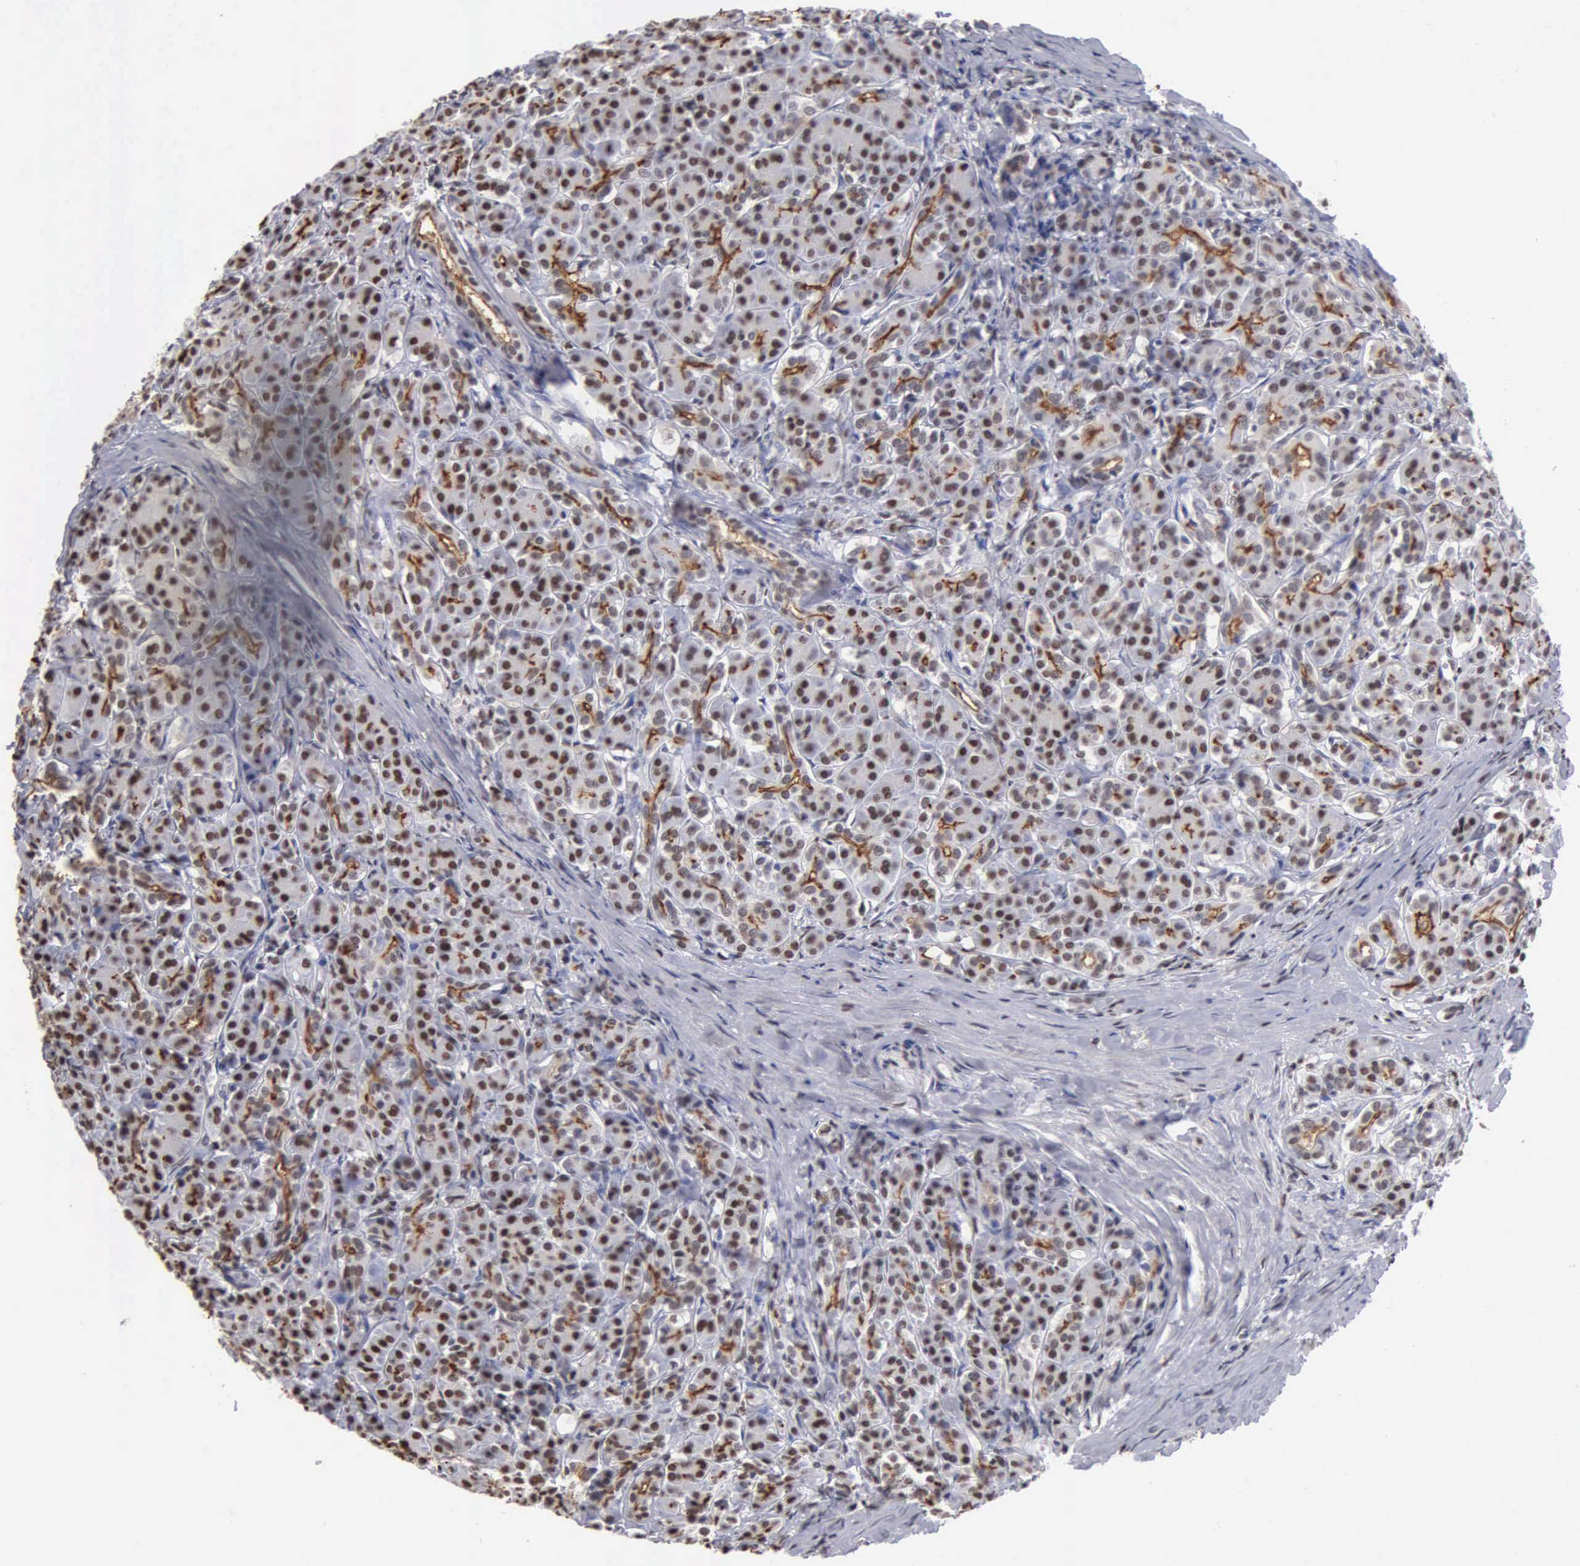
{"staining": {"intensity": "moderate", "quantity": "25%-75%", "location": "nuclear"}, "tissue": "pancreas", "cell_type": "Exocrine glandular cells", "image_type": "normal", "snomed": [{"axis": "morphology", "description": "Normal tissue, NOS"}, {"axis": "topography", "description": "Lymph node"}, {"axis": "topography", "description": "Pancreas"}], "caption": "High-power microscopy captured an IHC image of benign pancreas, revealing moderate nuclear expression in approximately 25%-75% of exocrine glandular cells. (DAB (3,3'-diaminobenzidine) IHC with brightfield microscopy, high magnification).", "gene": "CCNG1", "patient": {"sex": "male", "age": 59}}